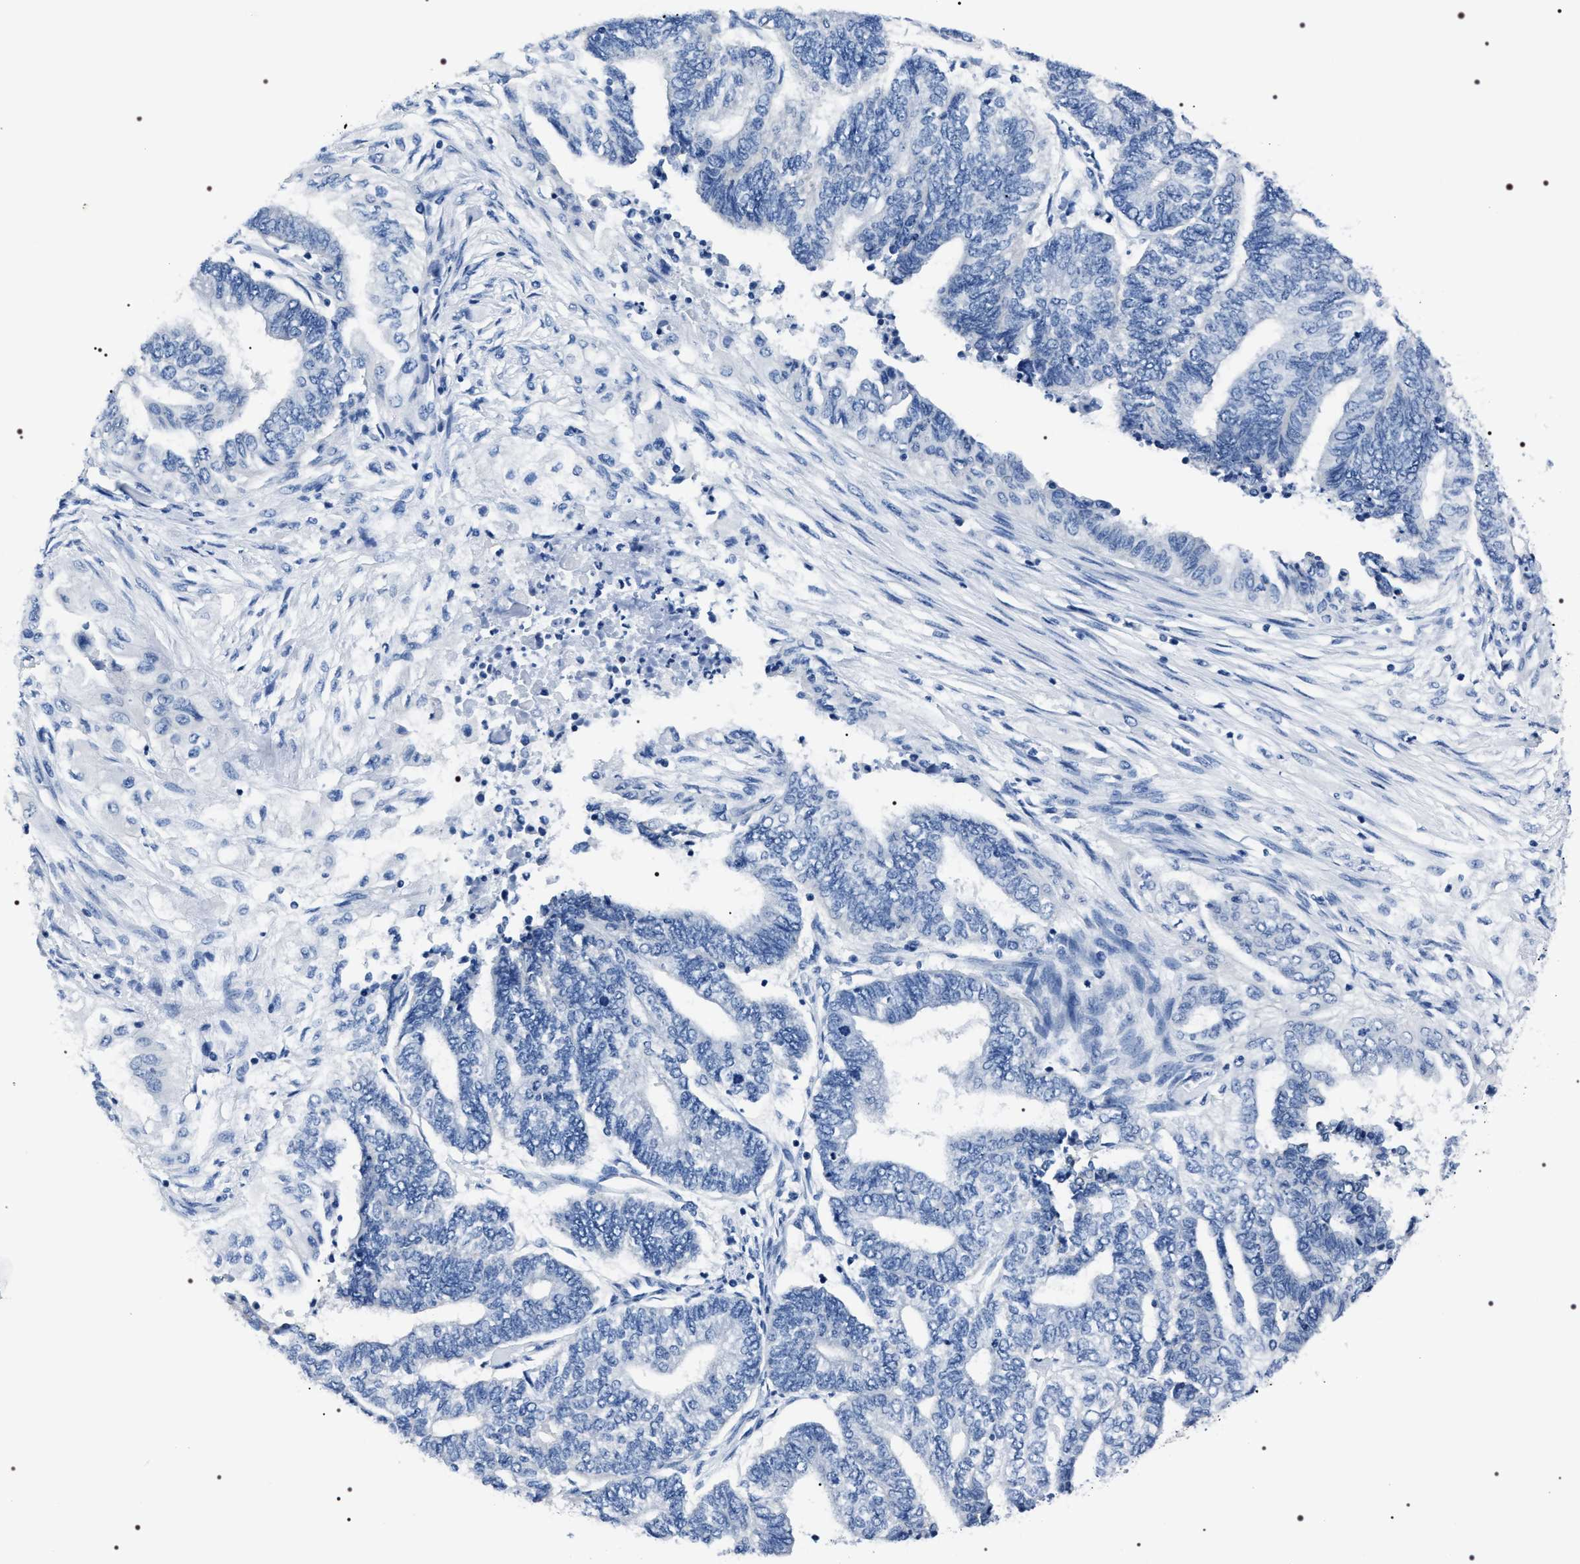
{"staining": {"intensity": "negative", "quantity": "none", "location": "none"}, "tissue": "endometrial cancer", "cell_type": "Tumor cells", "image_type": "cancer", "snomed": [{"axis": "morphology", "description": "Adenocarcinoma, NOS"}, {"axis": "topography", "description": "Uterus"}, {"axis": "topography", "description": "Endometrium"}], "caption": "Tumor cells show no significant protein positivity in adenocarcinoma (endometrial). (DAB (3,3'-diaminobenzidine) immunohistochemistry (IHC) with hematoxylin counter stain).", "gene": "ADH4", "patient": {"sex": "female", "age": 70}}